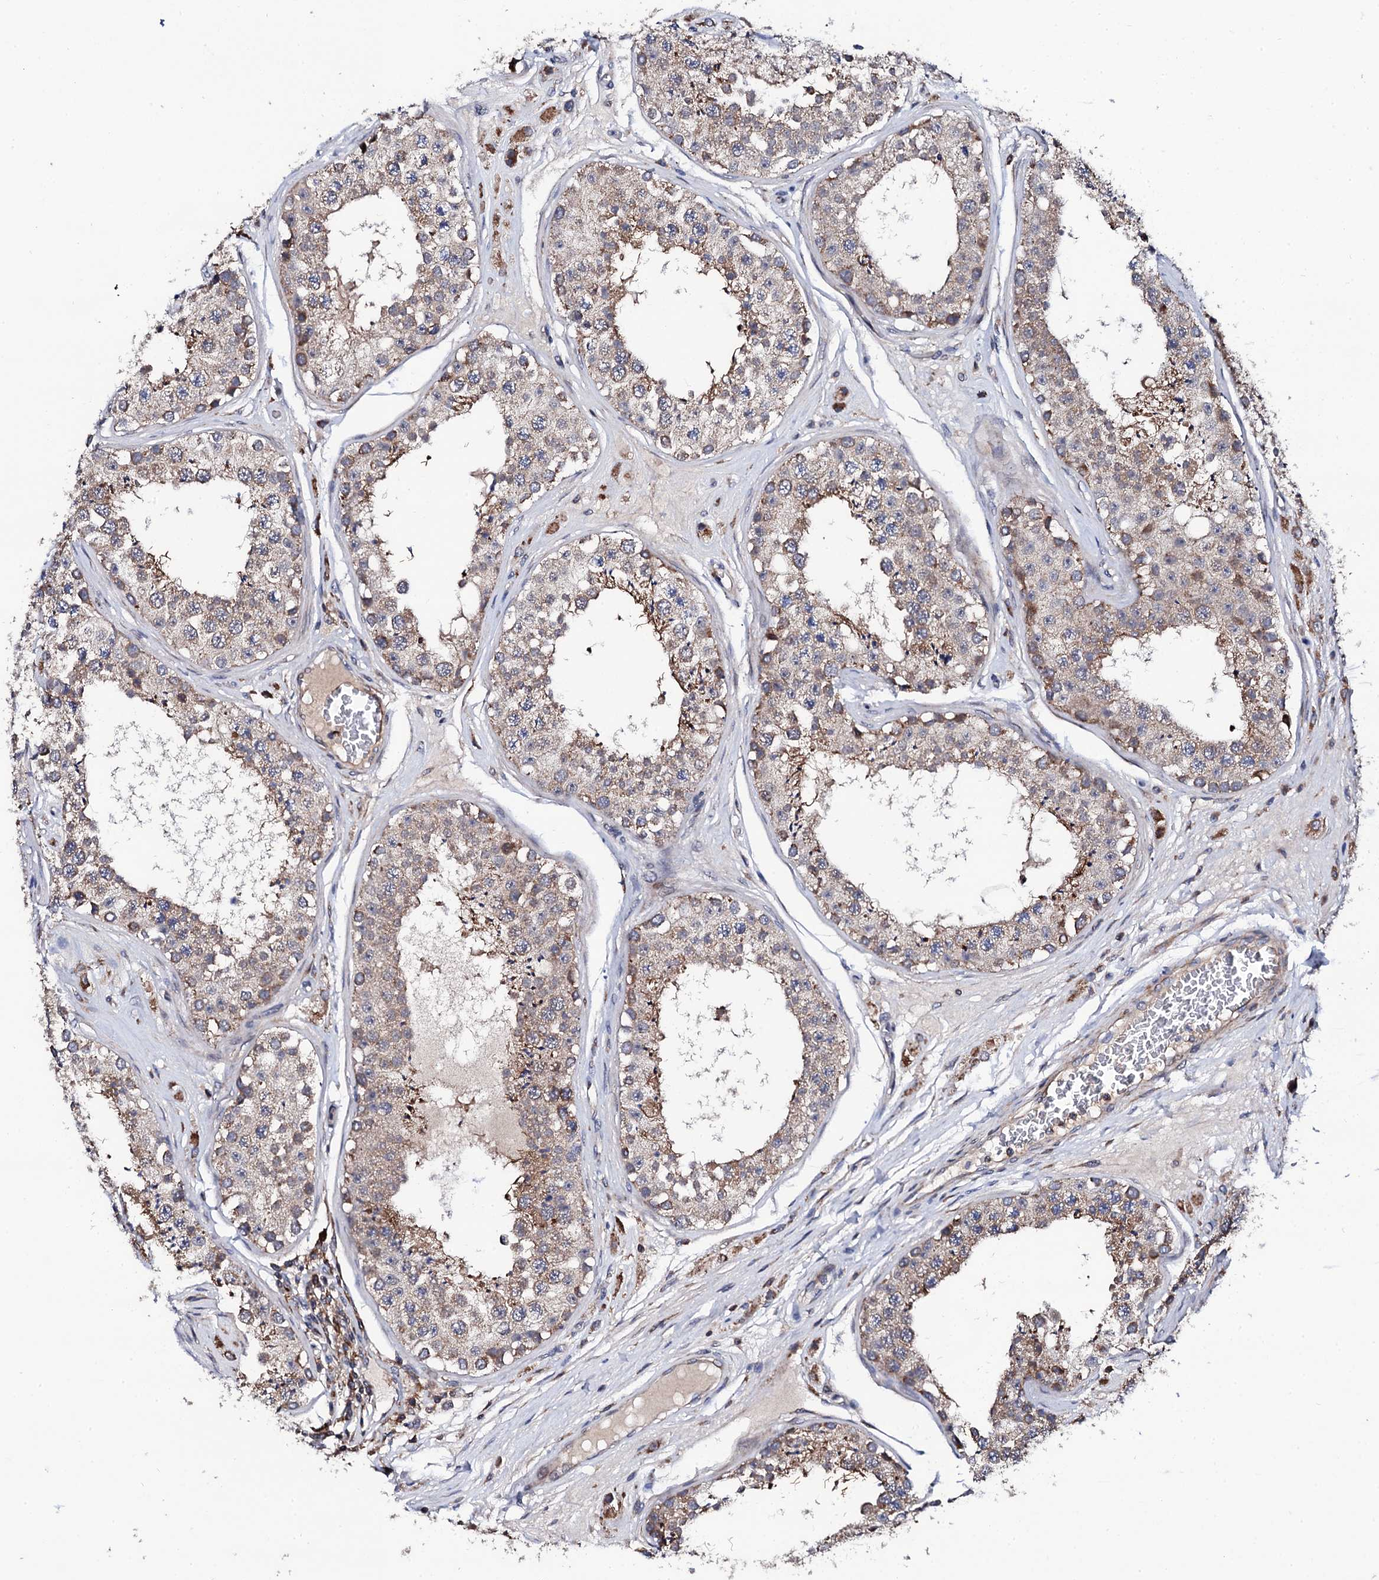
{"staining": {"intensity": "strong", "quantity": "25%-75%", "location": "cytoplasmic/membranous"}, "tissue": "testis", "cell_type": "Cells in seminiferous ducts", "image_type": "normal", "snomed": [{"axis": "morphology", "description": "Normal tissue, NOS"}, {"axis": "topography", "description": "Testis"}], "caption": "Brown immunohistochemical staining in unremarkable human testis demonstrates strong cytoplasmic/membranous expression in approximately 25%-75% of cells in seminiferous ducts.", "gene": "COG4", "patient": {"sex": "male", "age": 25}}